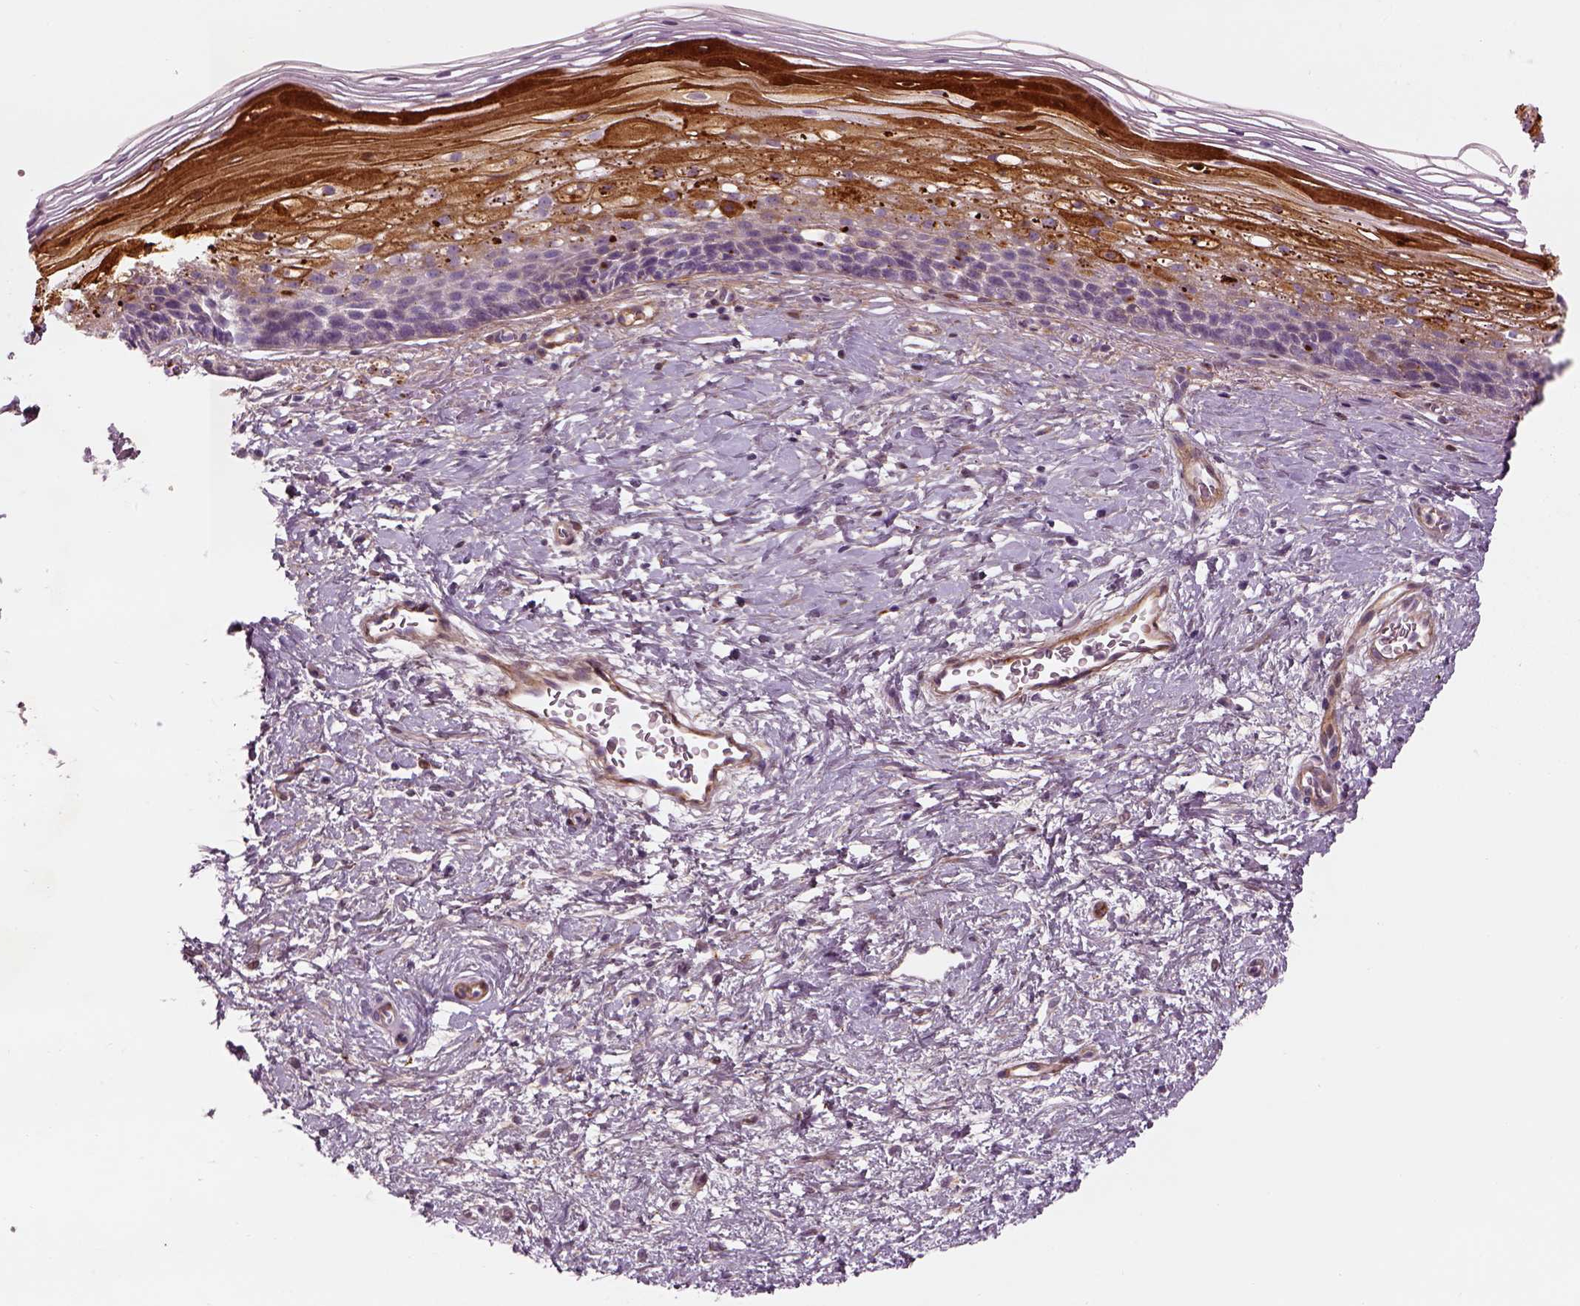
{"staining": {"intensity": "negative", "quantity": "none", "location": "none"}, "tissue": "cervix", "cell_type": "Glandular cells", "image_type": "normal", "snomed": [{"axis": "morphology", "description": "Normal tissue, NOS"}, {"axis": "topography", "description": "Cervix"}], "caption": "Immunohistochemistry image of normal cervix stained for a protein (brown), which displays no expression in glandular cells.", "gene": "PABPC1L2A", "patient": {"sex": "female", "age": 34}}